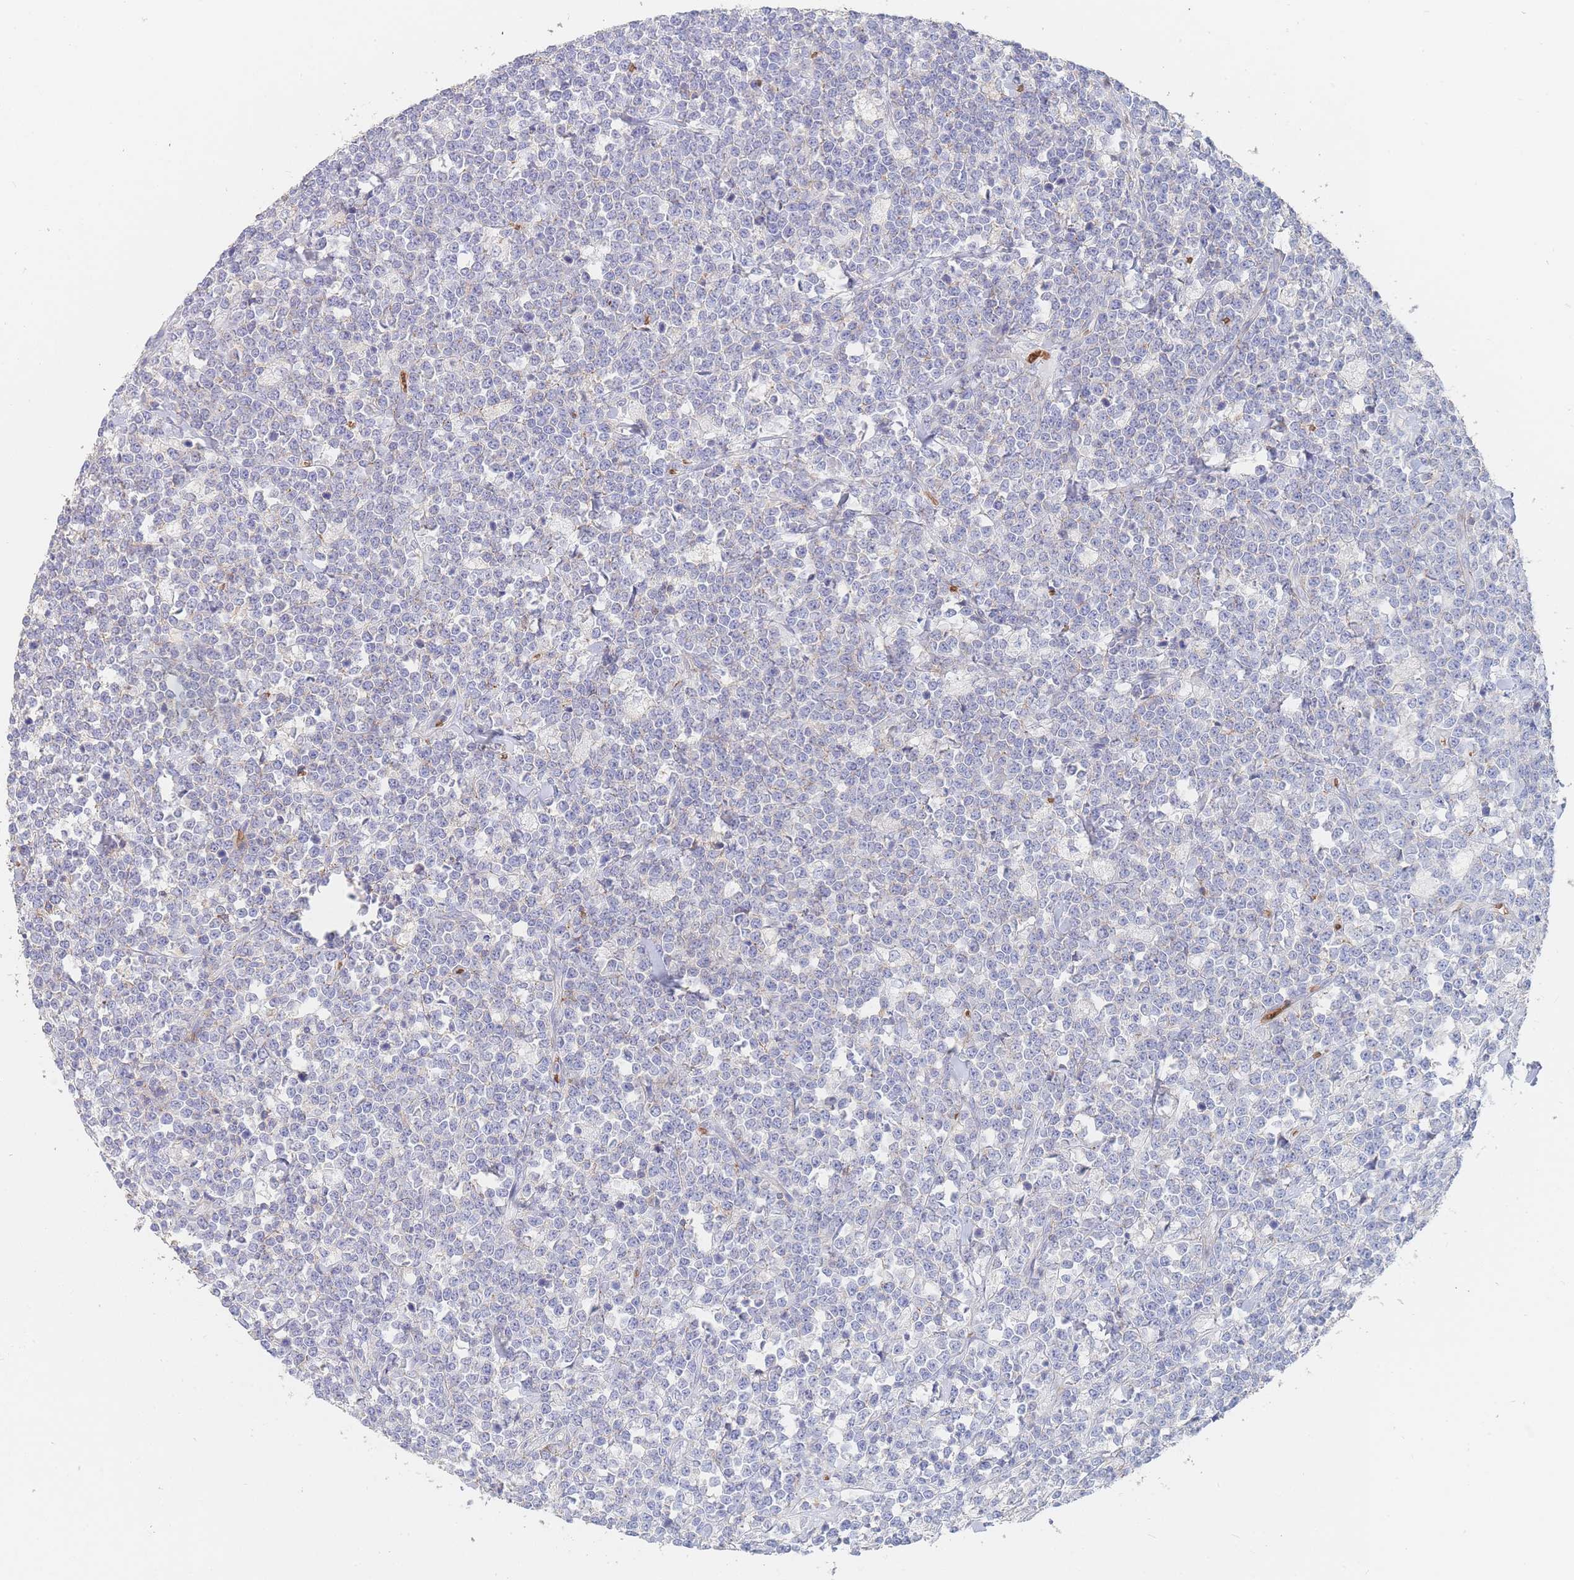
{"staining": {"intensity": "negative", "quantity": "none", "location": "none"}, "tissue": "lymphoma", "cell_type": "Tumor cells", "image_type": "cancer", "snomed": [{"axis": "morphology", "description": "Malignant lymphoma, non-Hodgkin's type, High grade"}, {"axis": "topography", "description": "Small intestine"}], "caption": "This is an immunohistochemistry histopathology image of human lymphoma. There is no expression in tumor cells.", "gene": "SLC2A1", "patient": {"sex": "male", "age": 8}}